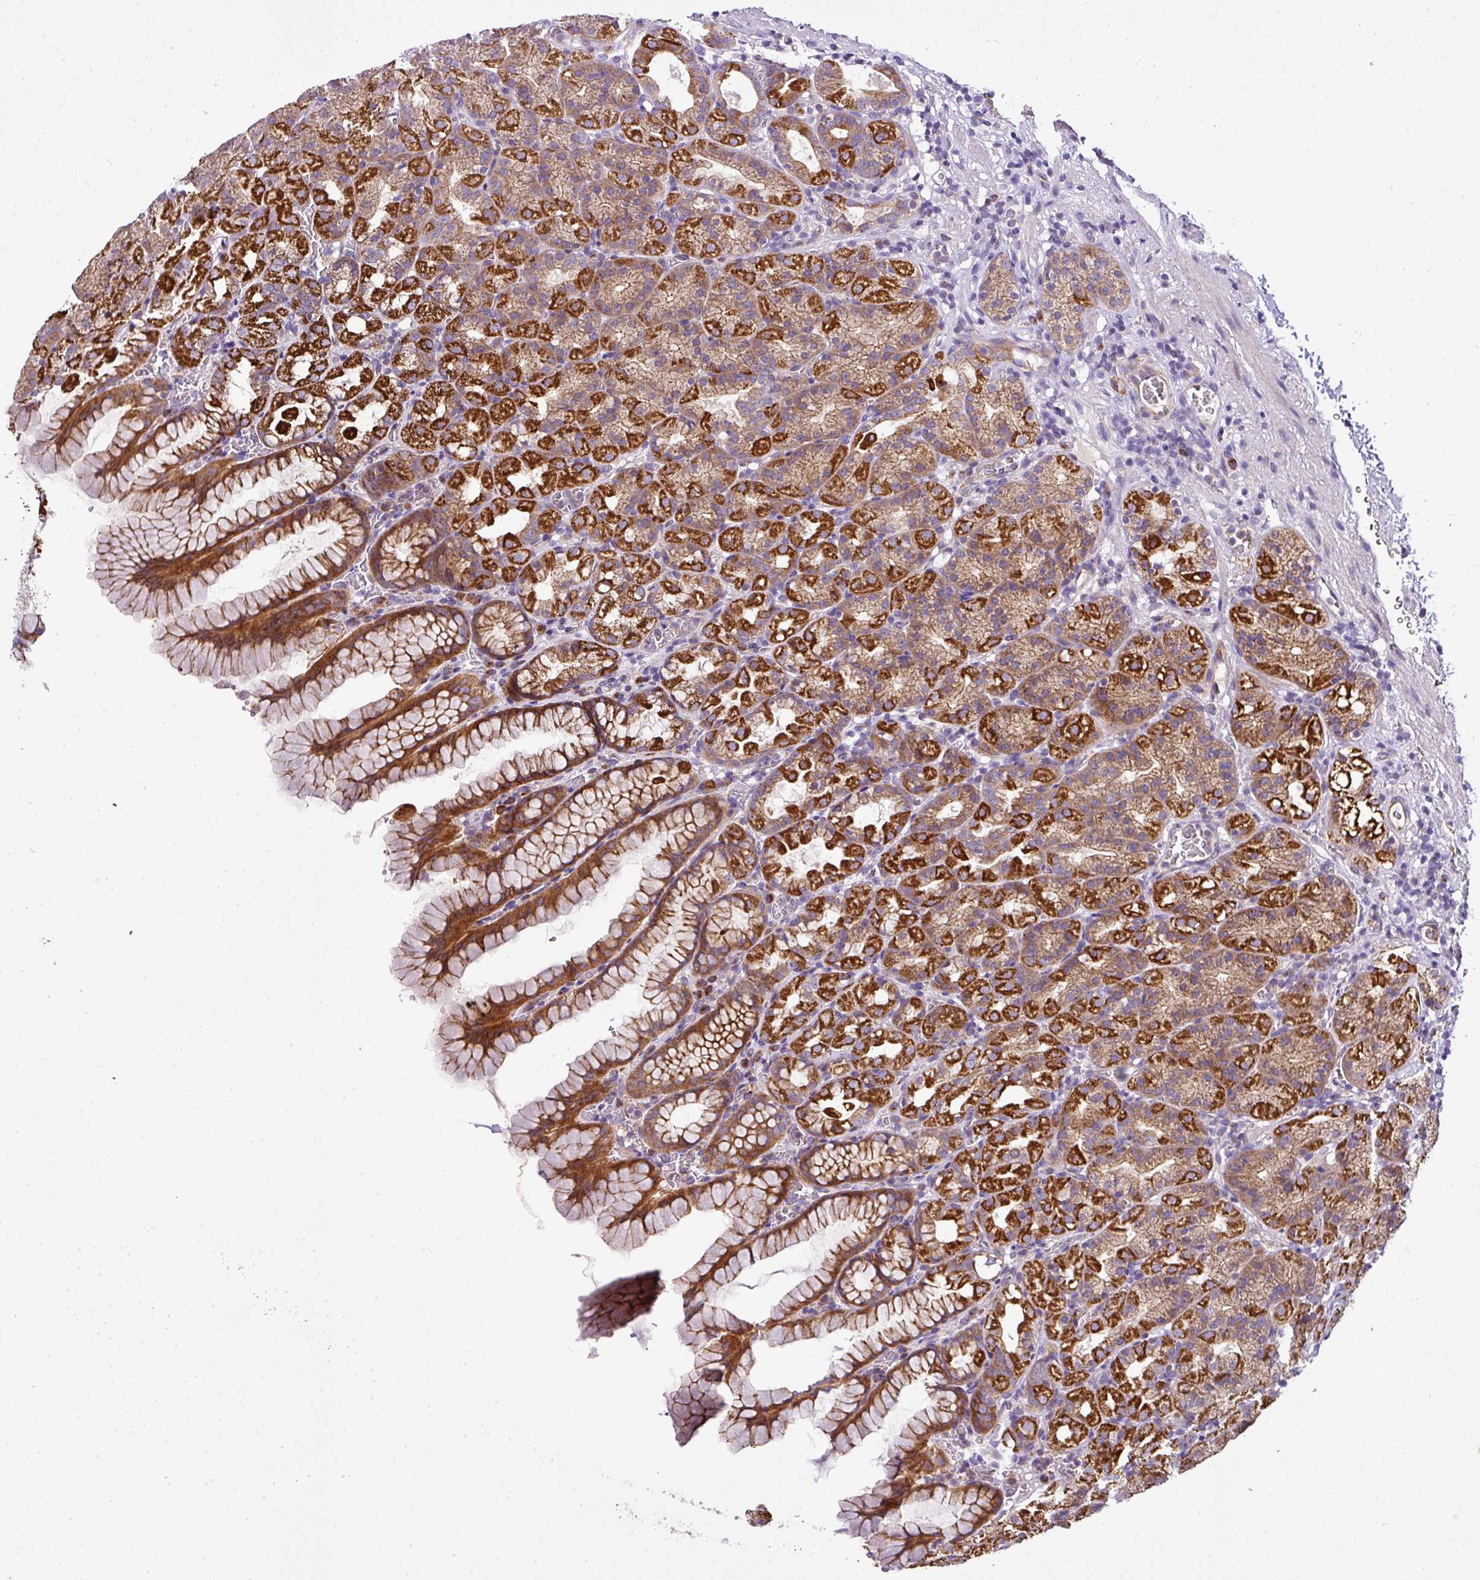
{"staining": {"intensity": "strong", "quantity": ">75%", "location": "cytoplasmic/membranous"}, "tissue": "stomach", "cell_type": "Glandular cells", "image_type": "normal", "snomed": [{"axis": "morphology", "description": "Normal tissue, NOS"}, {"axis": "topography", "description": "Stomach, upper"}], "caption": "Glandular cells display strong cytoplasmic/membranous positivity in approximately >75% of cells in benign stomach.", "gene": "GAN", "patient": {"sex": "female", "age": 81}}